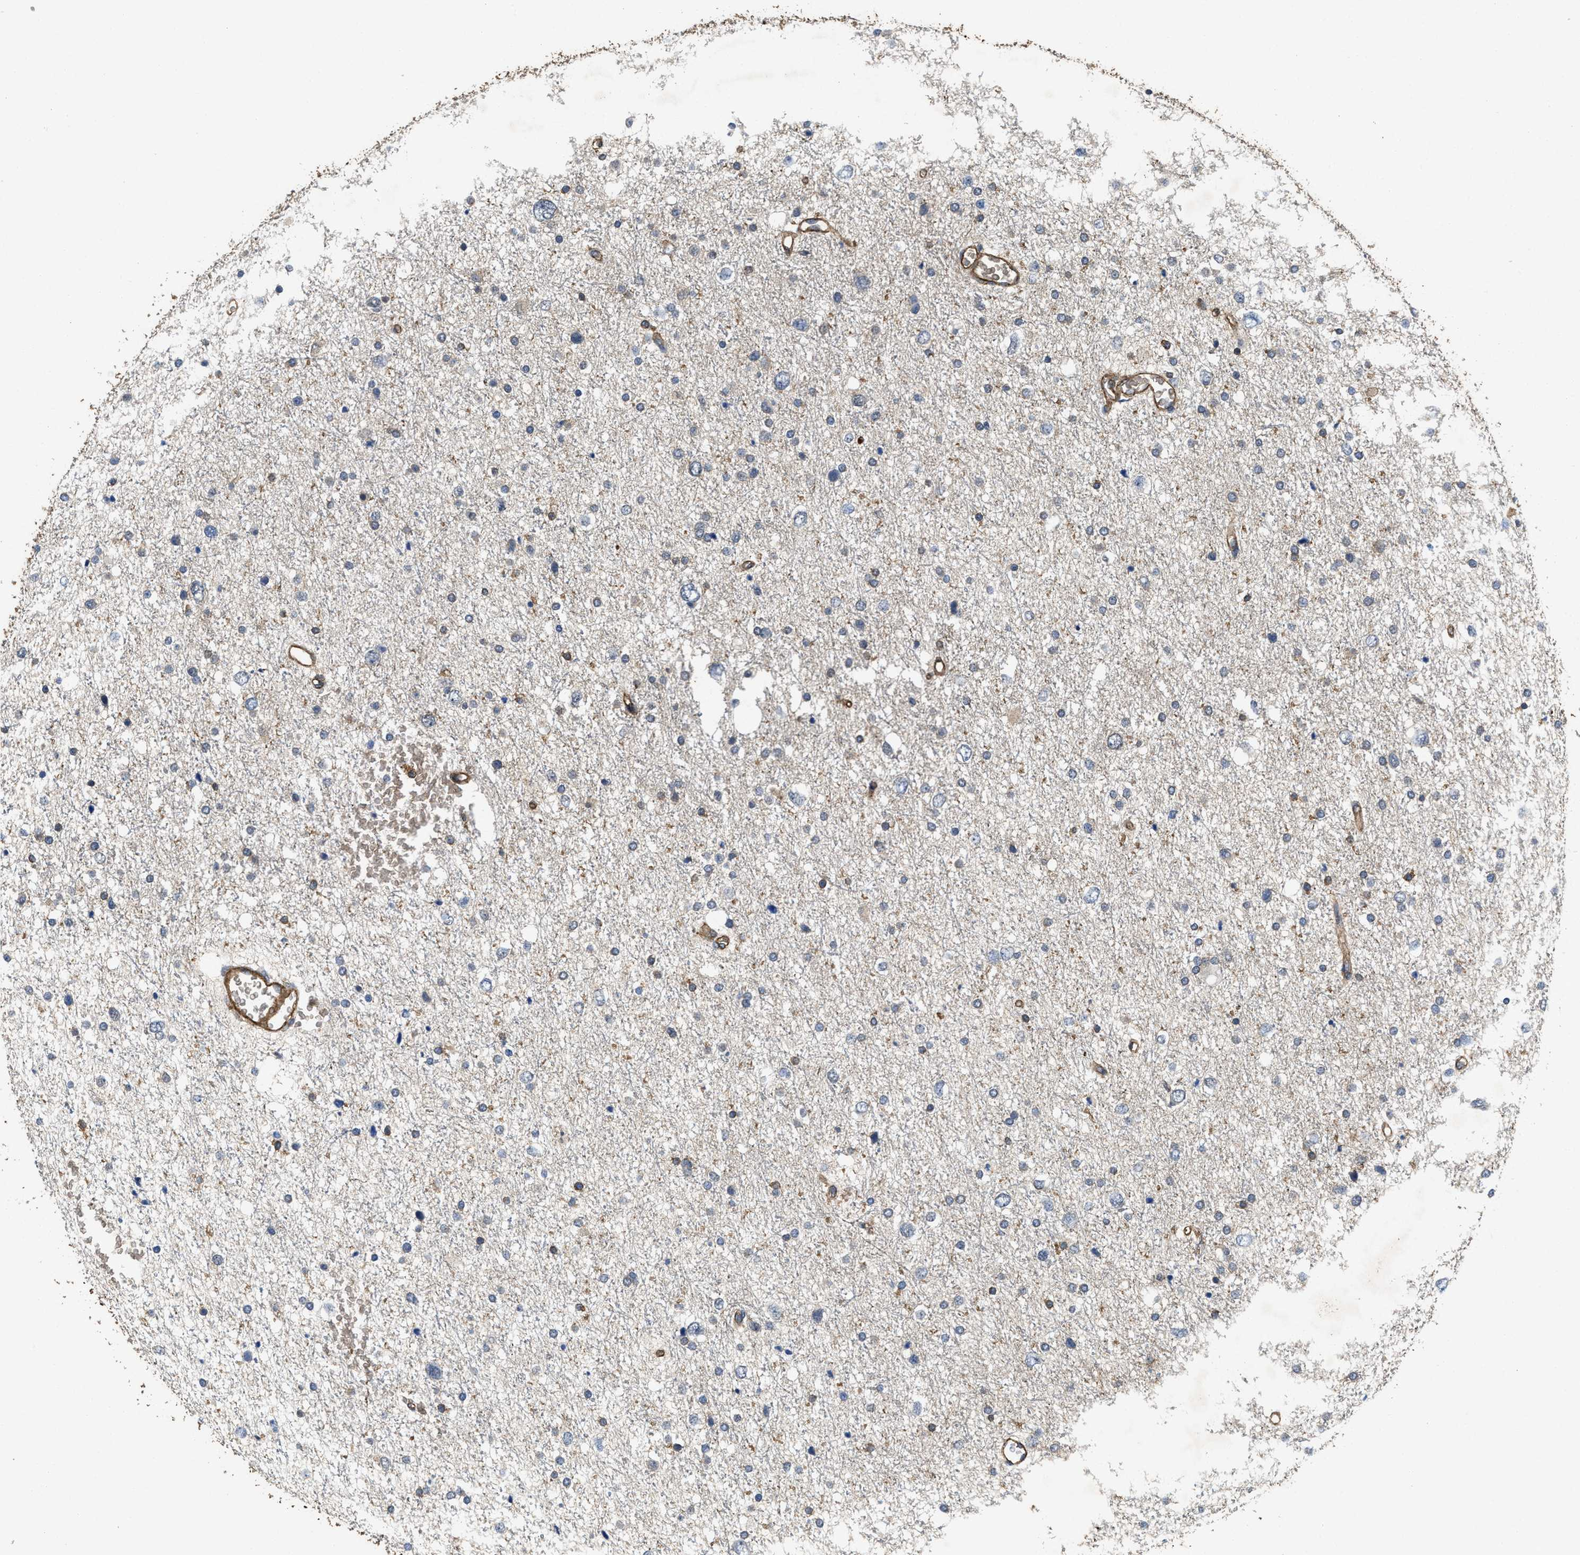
{"staining": {"intensity": "negative", "quantity": "none", "location": "none"}, "tissue": "glioma", "cell_type": "Tumor cells", "image_type": "cancer", "snomed": [{"axis": "morphology", "description": "Glioma, malignant, Low grade"}, {"axis": "topography", "description": "Brain"}], "caption": "Micrograph shows no significant protein expression in tumor cells of malignant glioma (low-grade). Nuclei are stained in blue.", "gene": "LINGO2", "patient": {"sex": "female", "age": 37}}